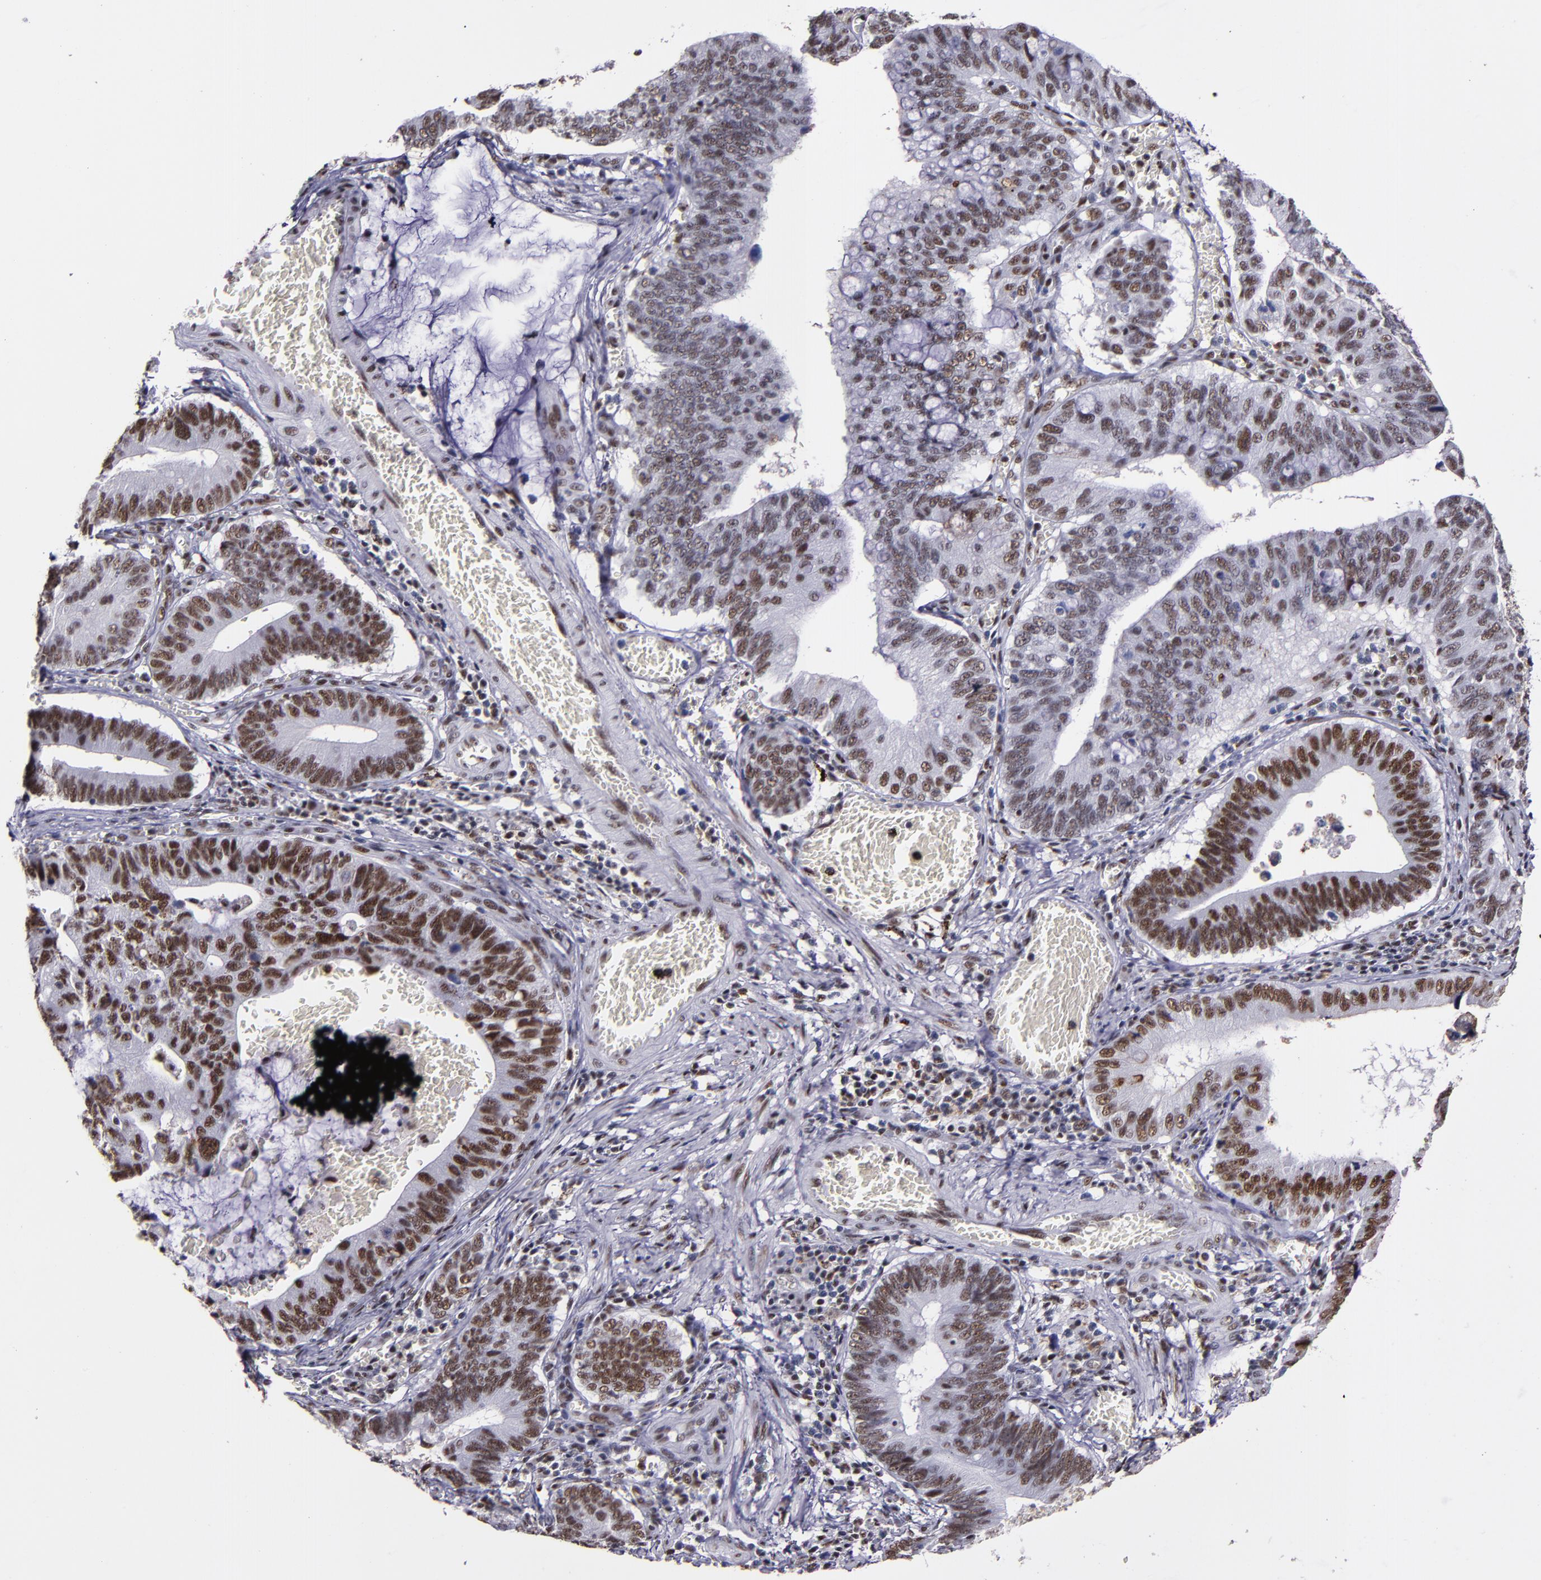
{"staining": {"intensity": "moderate", "quantity": ">75%", "location": "nuclear"}, "tissue": "stomach cancer", "cell_type": "Tumor cells", "image_type": "cancer", "snomed": [{"axis": "morphology", "description": "Adenocarcinoma, NOS"}, {"axis": "topography", "description": "Stomach"}, {"axis": "topography", "description": "Gastric cardia"}], "caption": "The immunohistochemical stain highlights moderate nuclear staining in tumor cells of adenocarcinoma (stomach) tissue.", "gene": "PPP4R3A", "patient": {"sex": "male", "age": 59}}